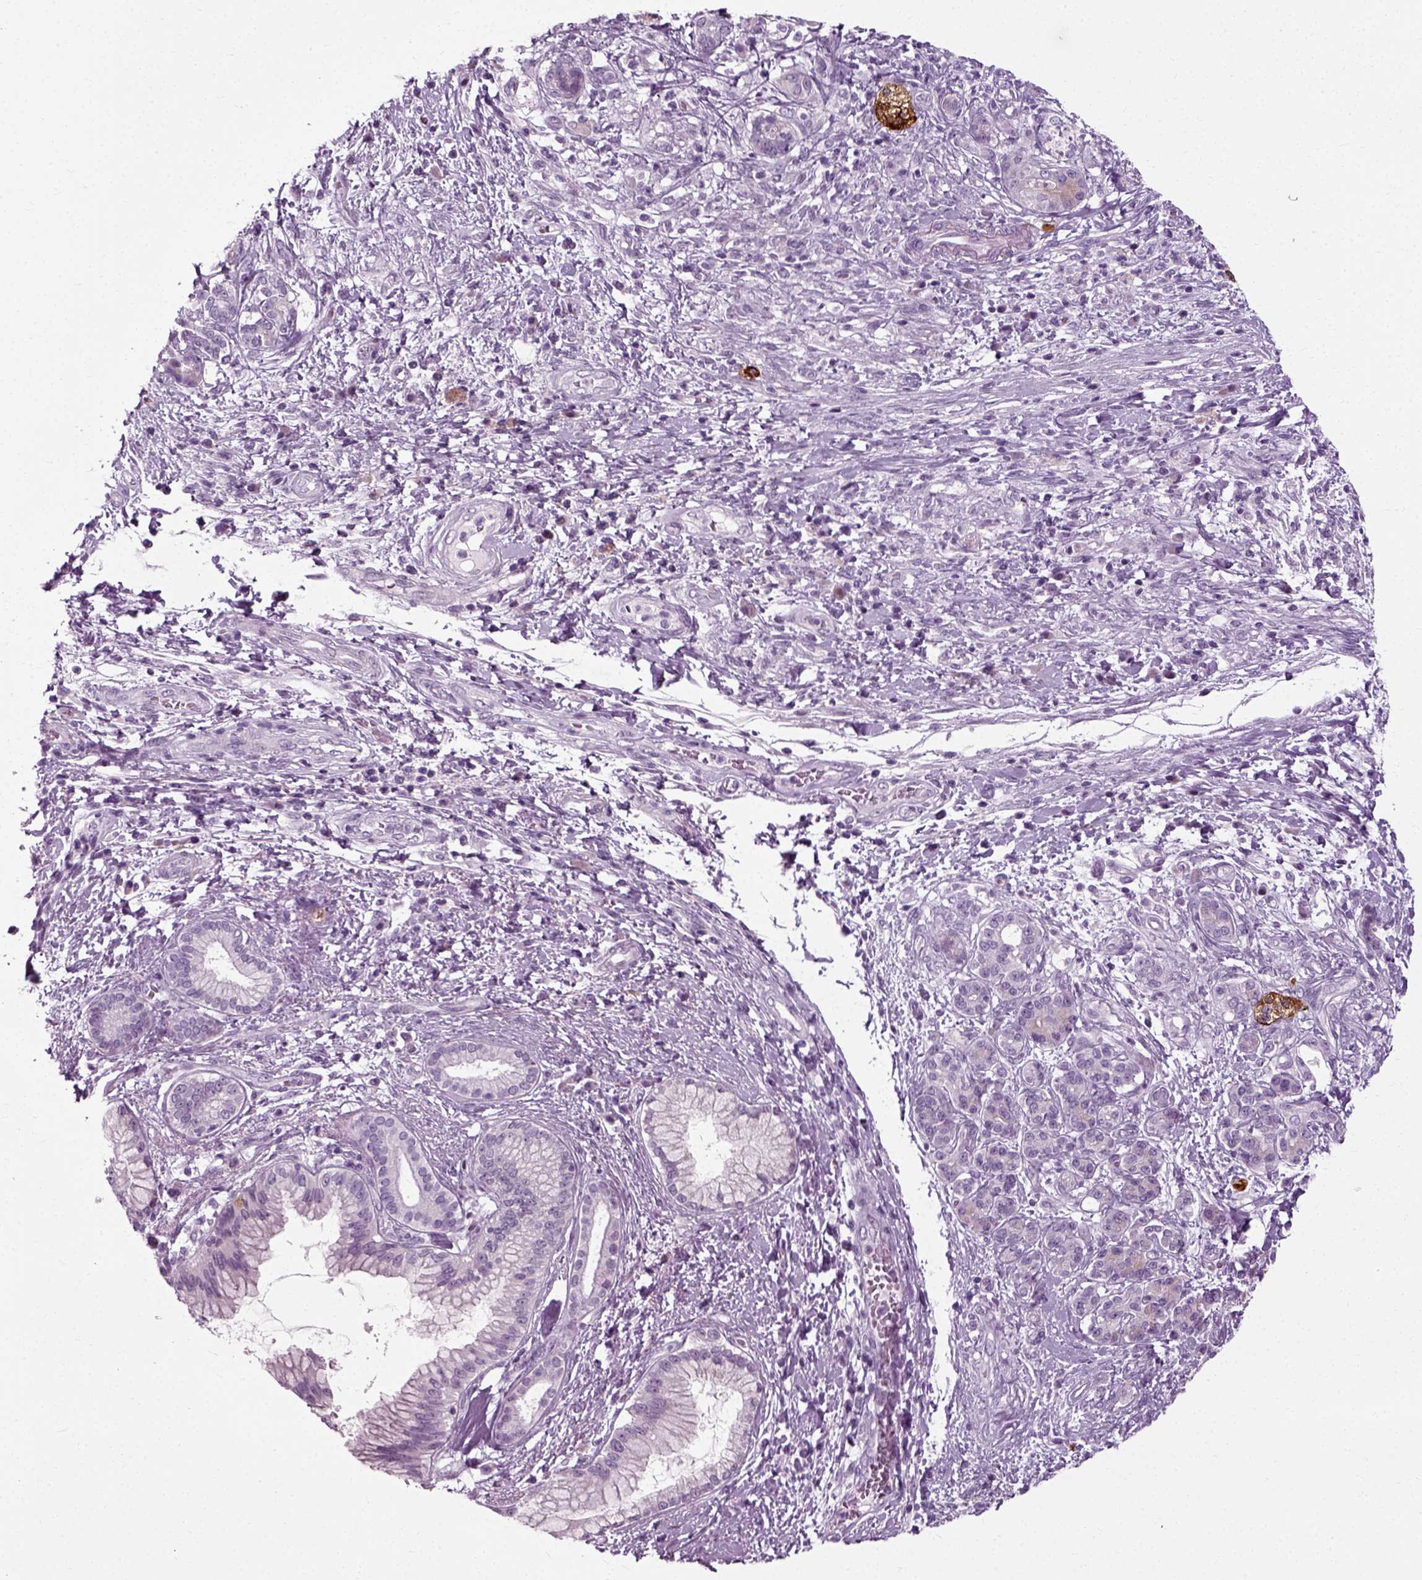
{"staining": {"intensity": "negative", "quantity": "none", "location": "none"}, "tissue": "pancreatic cancer", "cell_type": "Tumor cells", "image_type": "cancer", "snomed": [{"axis": "morphology", "description": "Adenocarcinoma, NOS"}, {"axis": "topography", "description": "Pancreas"}], "caption": "Pancreatic cancer stained for a protein using immunohistochemistry (IHC) displays no positivity tumor cells.", "gene": "SCG5", "patient": {"sex": "female", "age": 73}}